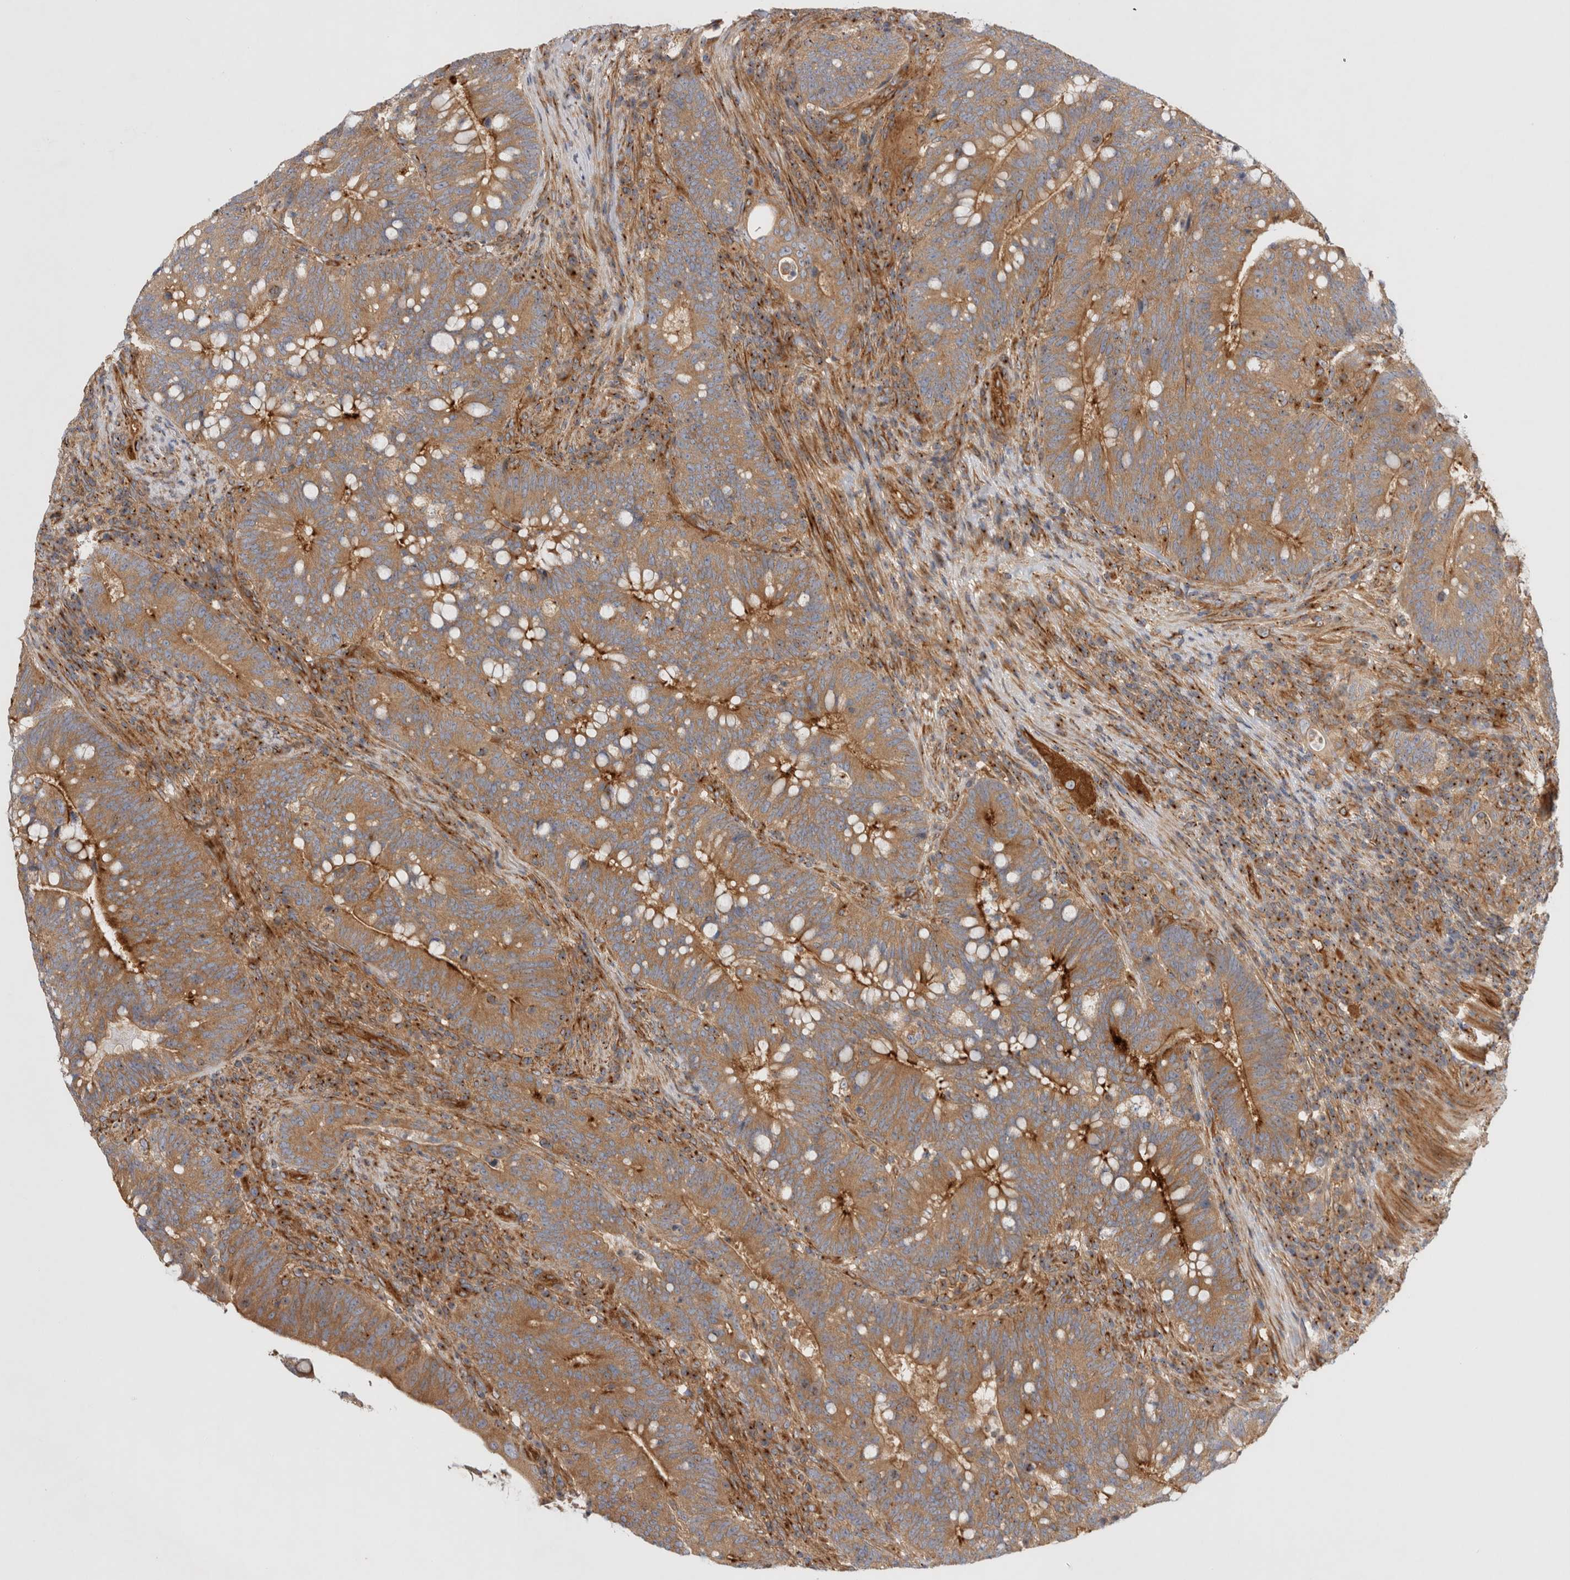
{"staining": {"intensity": "moderate", "quantity": ">75%", "location": "cytoplasmic/membranous"}, "tissue": "colorectal cancer", "cell_type": "Tumor cells", "image_type": "cancer", "snomed": [{"axis": "morphology", "description": "Adenocarcinoma, NOS"}, {"axis": "topography", "description": "Colon"}], "caption": "Human colorectal cancer stained with a brown dye displays moderate cytoplasmic/membranous positive positivity in about >75% of tumor cells.", "gene": "GPR150", "patient": {"sex": "female", "age": 66}}